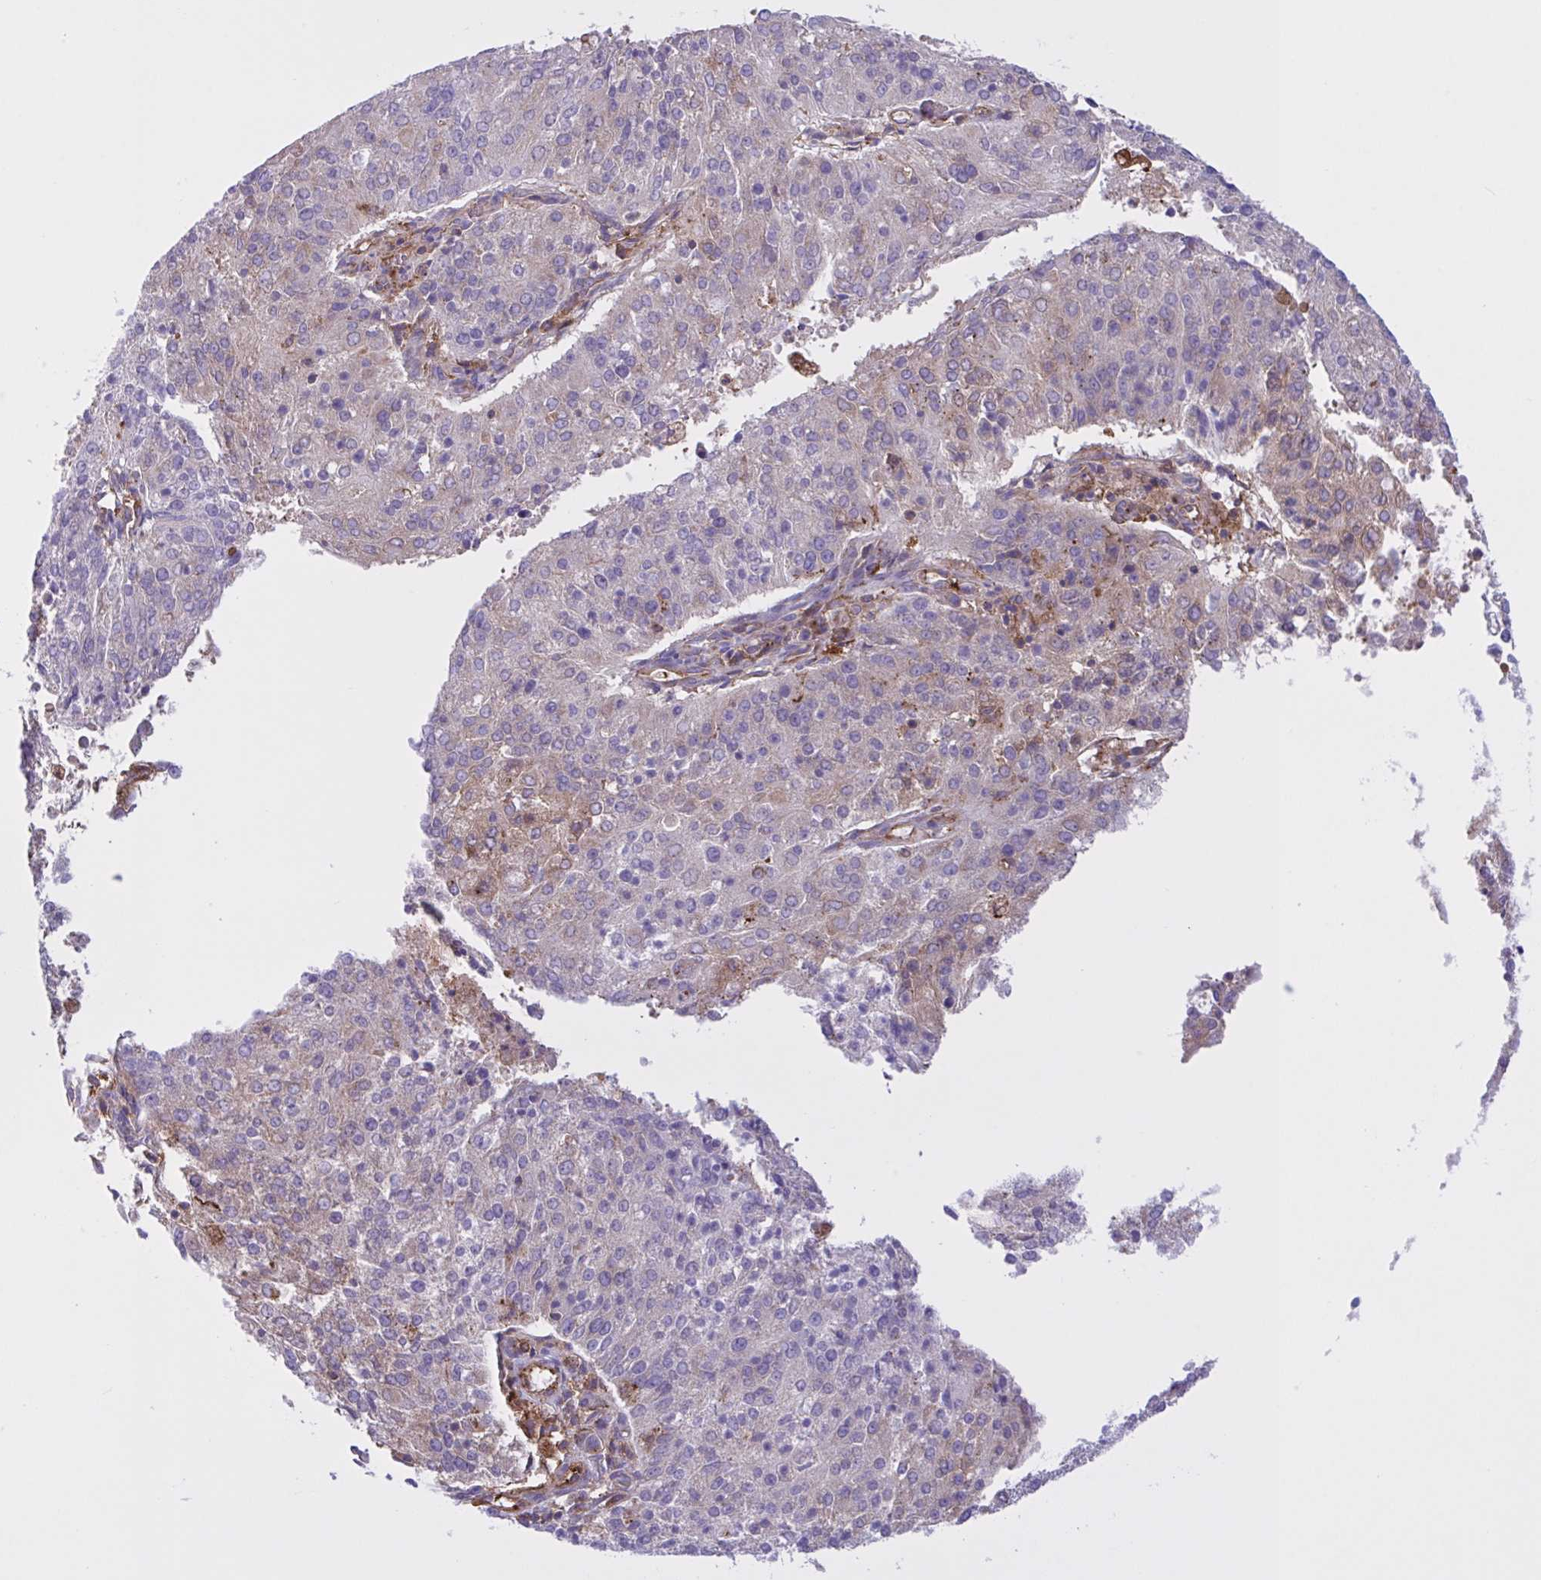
{"staining": {"intensity": "moderate", "quantity": "<25%", "location": "cytoplasmic/membranous"}, "tissue": "endometrial cancer", "cell_type": "Tumor cells", "image_type": "cancer", "snomed": [{"axis": "morphology", "description": "Adenocarcinoma, NOS"}, {"axis": "topography", "description": "Endometrium"}], "caption": "Immunohistochemical staining of human endometrial cancer shows low levels of moderate cytoplasmic/membranous protein positivity in approximately <25% of tumor cells. The staining was performed using DAB (3,3'-diaminobenzidine), with brown indicating positive protein expression. Nuclei are stained blue with hematoxylin.", "gene": "OR51M1", "patient": {"sex": "female", "age": 82}}